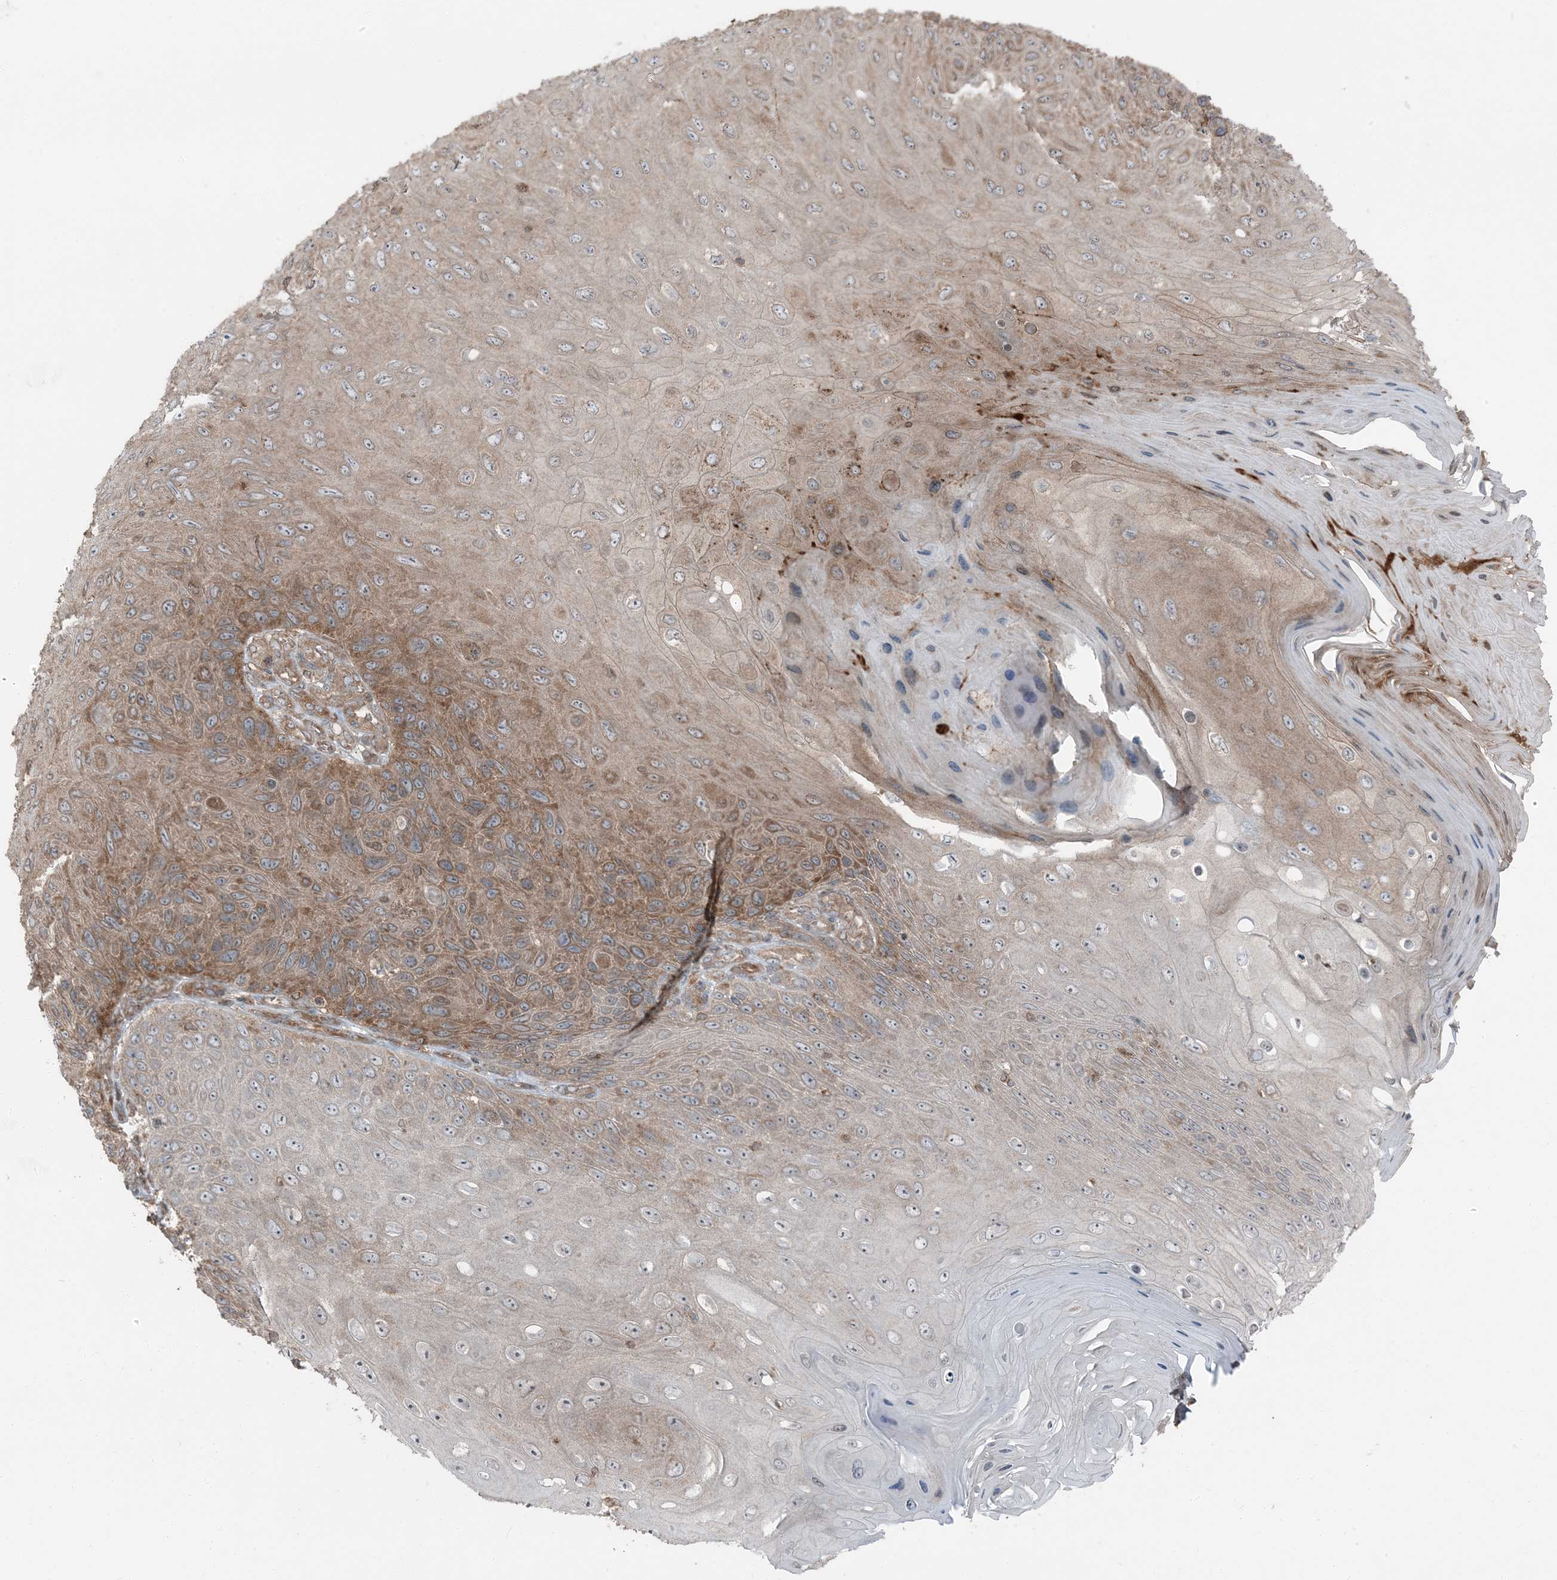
{"staining": {"intensity": "moderate", "quantity": "25%-75%", "location": "cytoplasmic/membranous"}, "tissue": "skin cancer", "cell_type": "Tumor cells", "image_type": "cancer", "snomed": [{"axis": "morphology", "description": "Squamous cell carcinoma, NOS"}, {"axis": "topography", "description": "Skin"}], "caption": "Immunohistochemistry (IHC) staining of skin cancer (squamous cell carcinoma), which demonstrates medium levels of moderate cytoplasmic/membranous staining in about 25%-75% of tumor cells indicating moderate cytoplasmic/membranous protein staining. The staining was performed using DAB (brown) for protein detection and nuclei were counterstained in hematoxylin (blue).", "gene": "RAB3GAP1", "patient": {"sex": "female", "age": 88}}